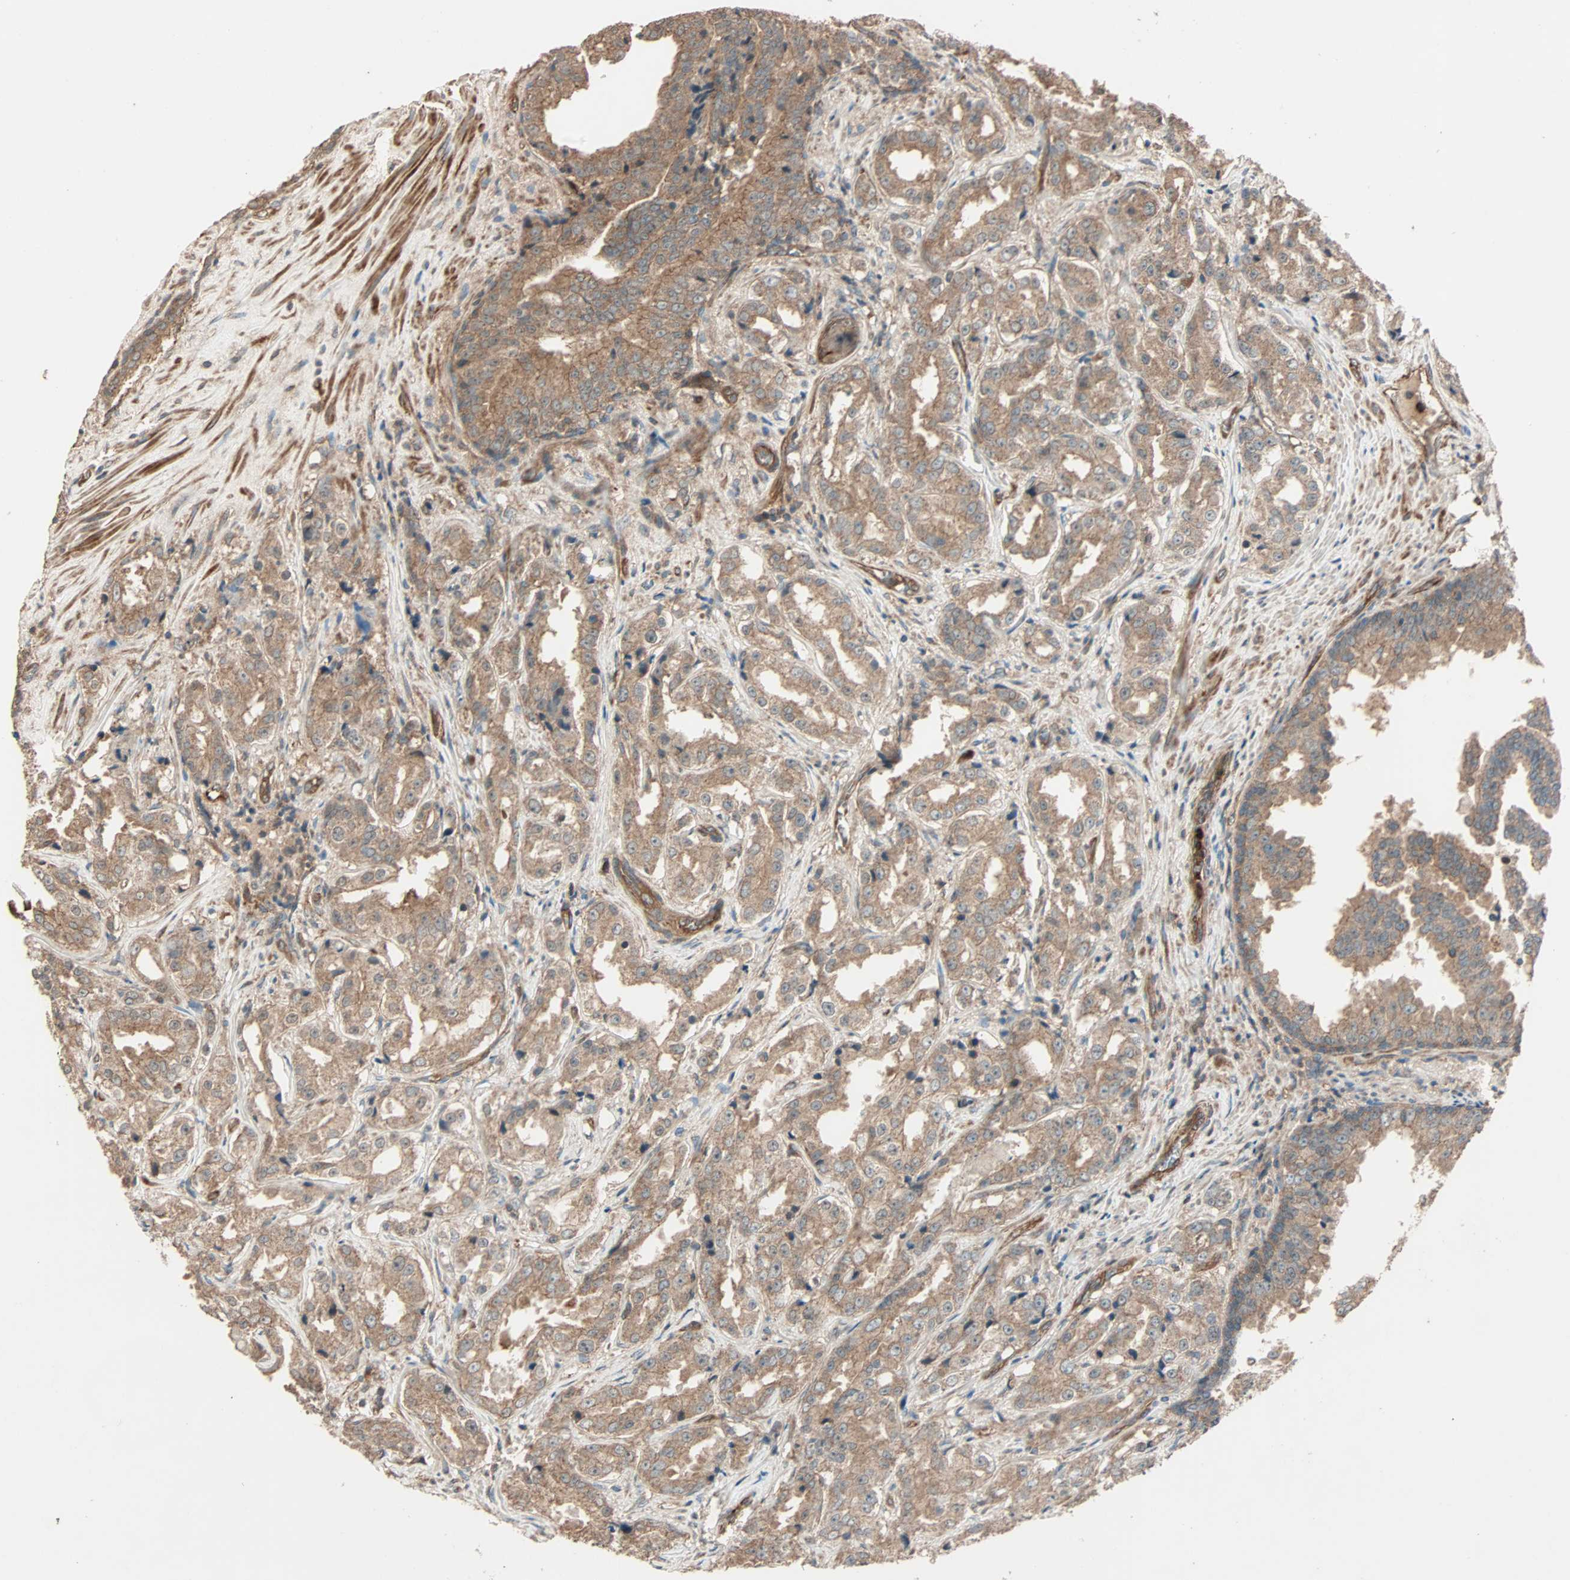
{"staining": {"intensity": "moderate", "quantity": ">75%", "location": "cytoplasmic/membranous"}, "tissue": "prostate cancer", "cell_type": "Tumor cells", "image_type": "cancer", "snomed": [{"axis": "morphology", "description": "Adenocarcinoma, High grade"}, {"axis": "topography", "description": "Prostate"}], "caption": "Immunohistochemistry staining of prostate high-grade adenocarcinoma, which reveals medium levels of moderate cytoplasmic/membranous expression in approximately >75% of tumor cells indicating moderate cytoplasmic/membranous protein positivity. The staining was performed using DAB (3,3'-diaminobenzidine) (brown) for protein detection and nuclei were counterstained in hematoxylin (blue).", "gene": "GCK", "patient": {"sex": "male", "age": 73}}